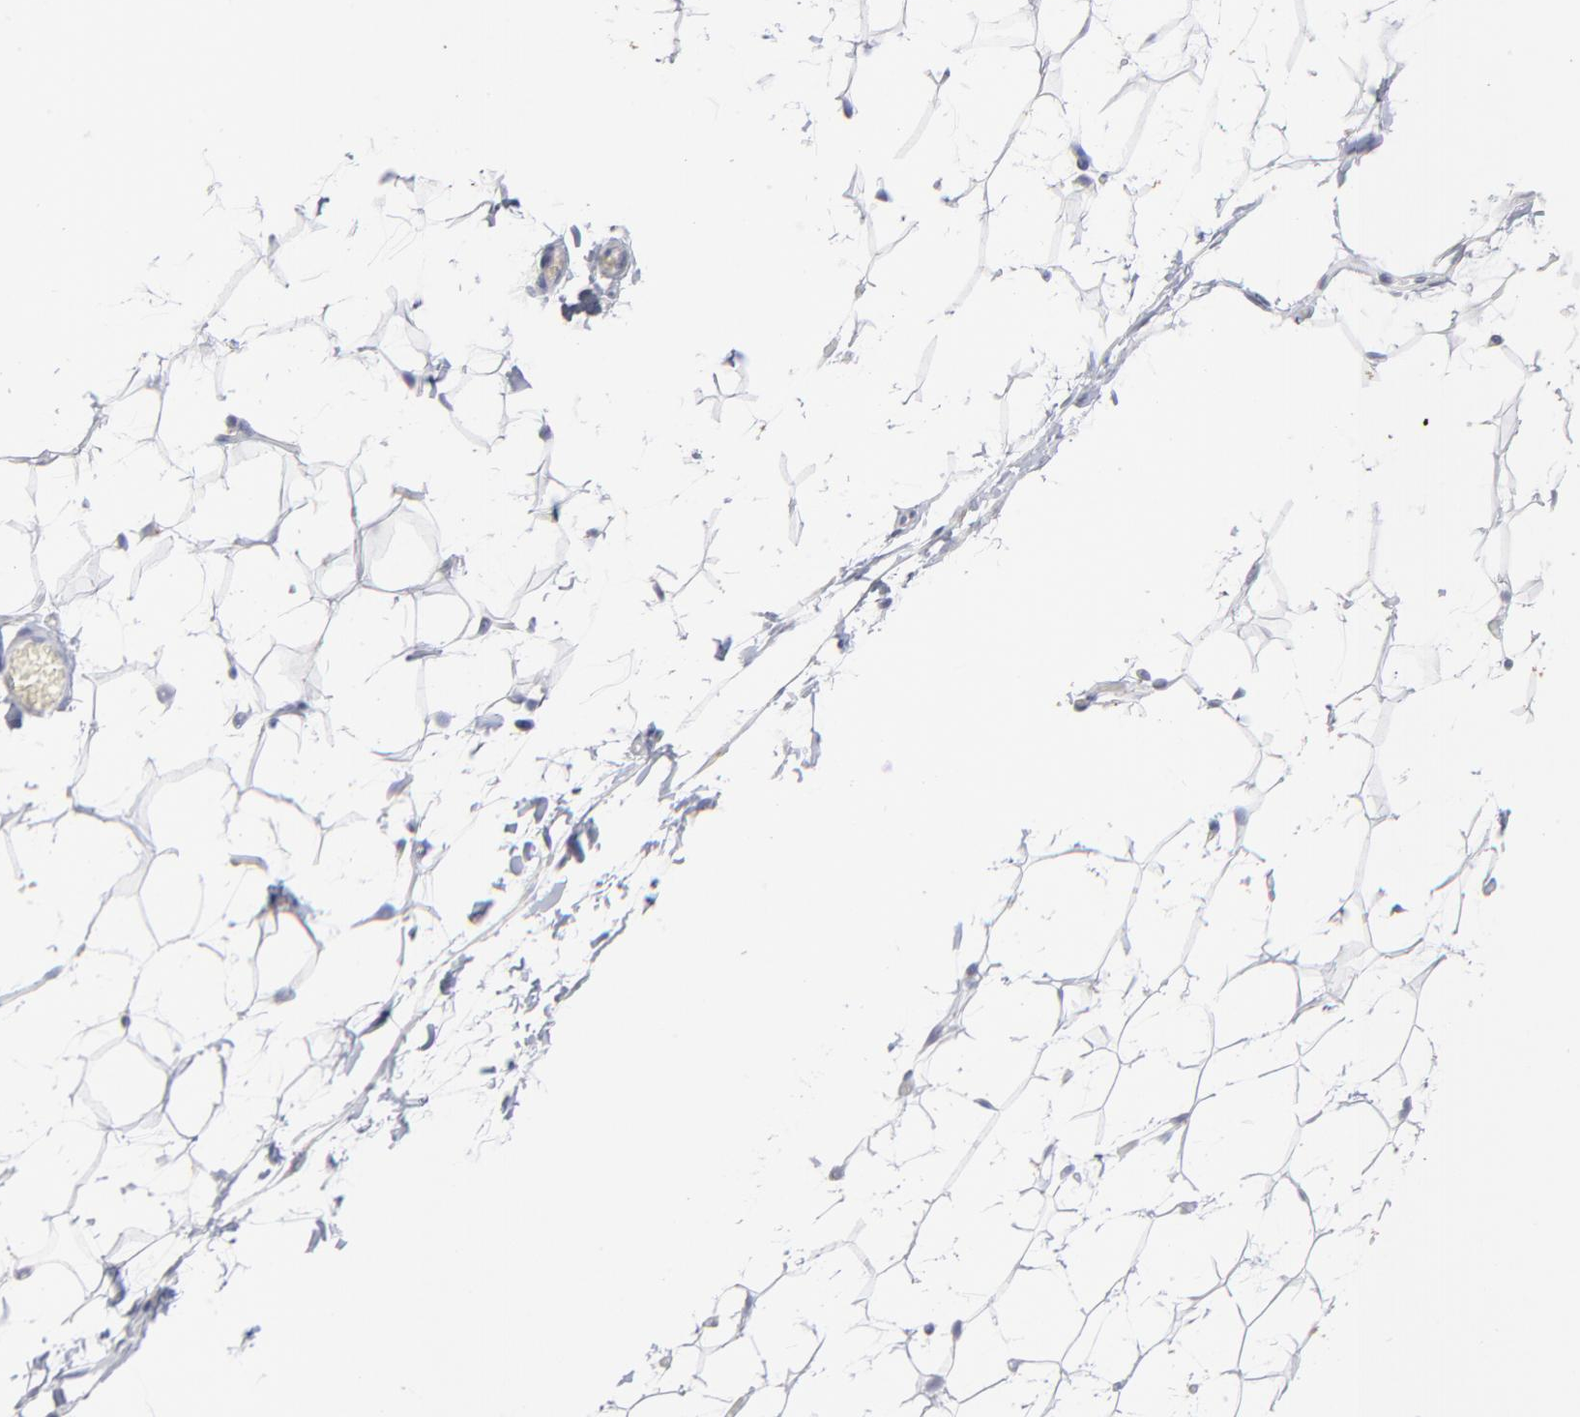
{"staining": {"intensity": "negative", "quantity": "none", "location": "none"}, "tissue": "adipose tissue", "cell_type": "Adipocytes", "image_type": "normal", "snomed": [{"axis": "morphology", "description": "Normal tissue, NOS"}, {"axis": "topography", "description": "Soft tissue"}], "caption": "An IHC image of benign adipose tissue is shown. There is no staining in adipocytes of adipose tissue.", "gene": "RPS24", "patient": {"sex": "male", "age": 26}}